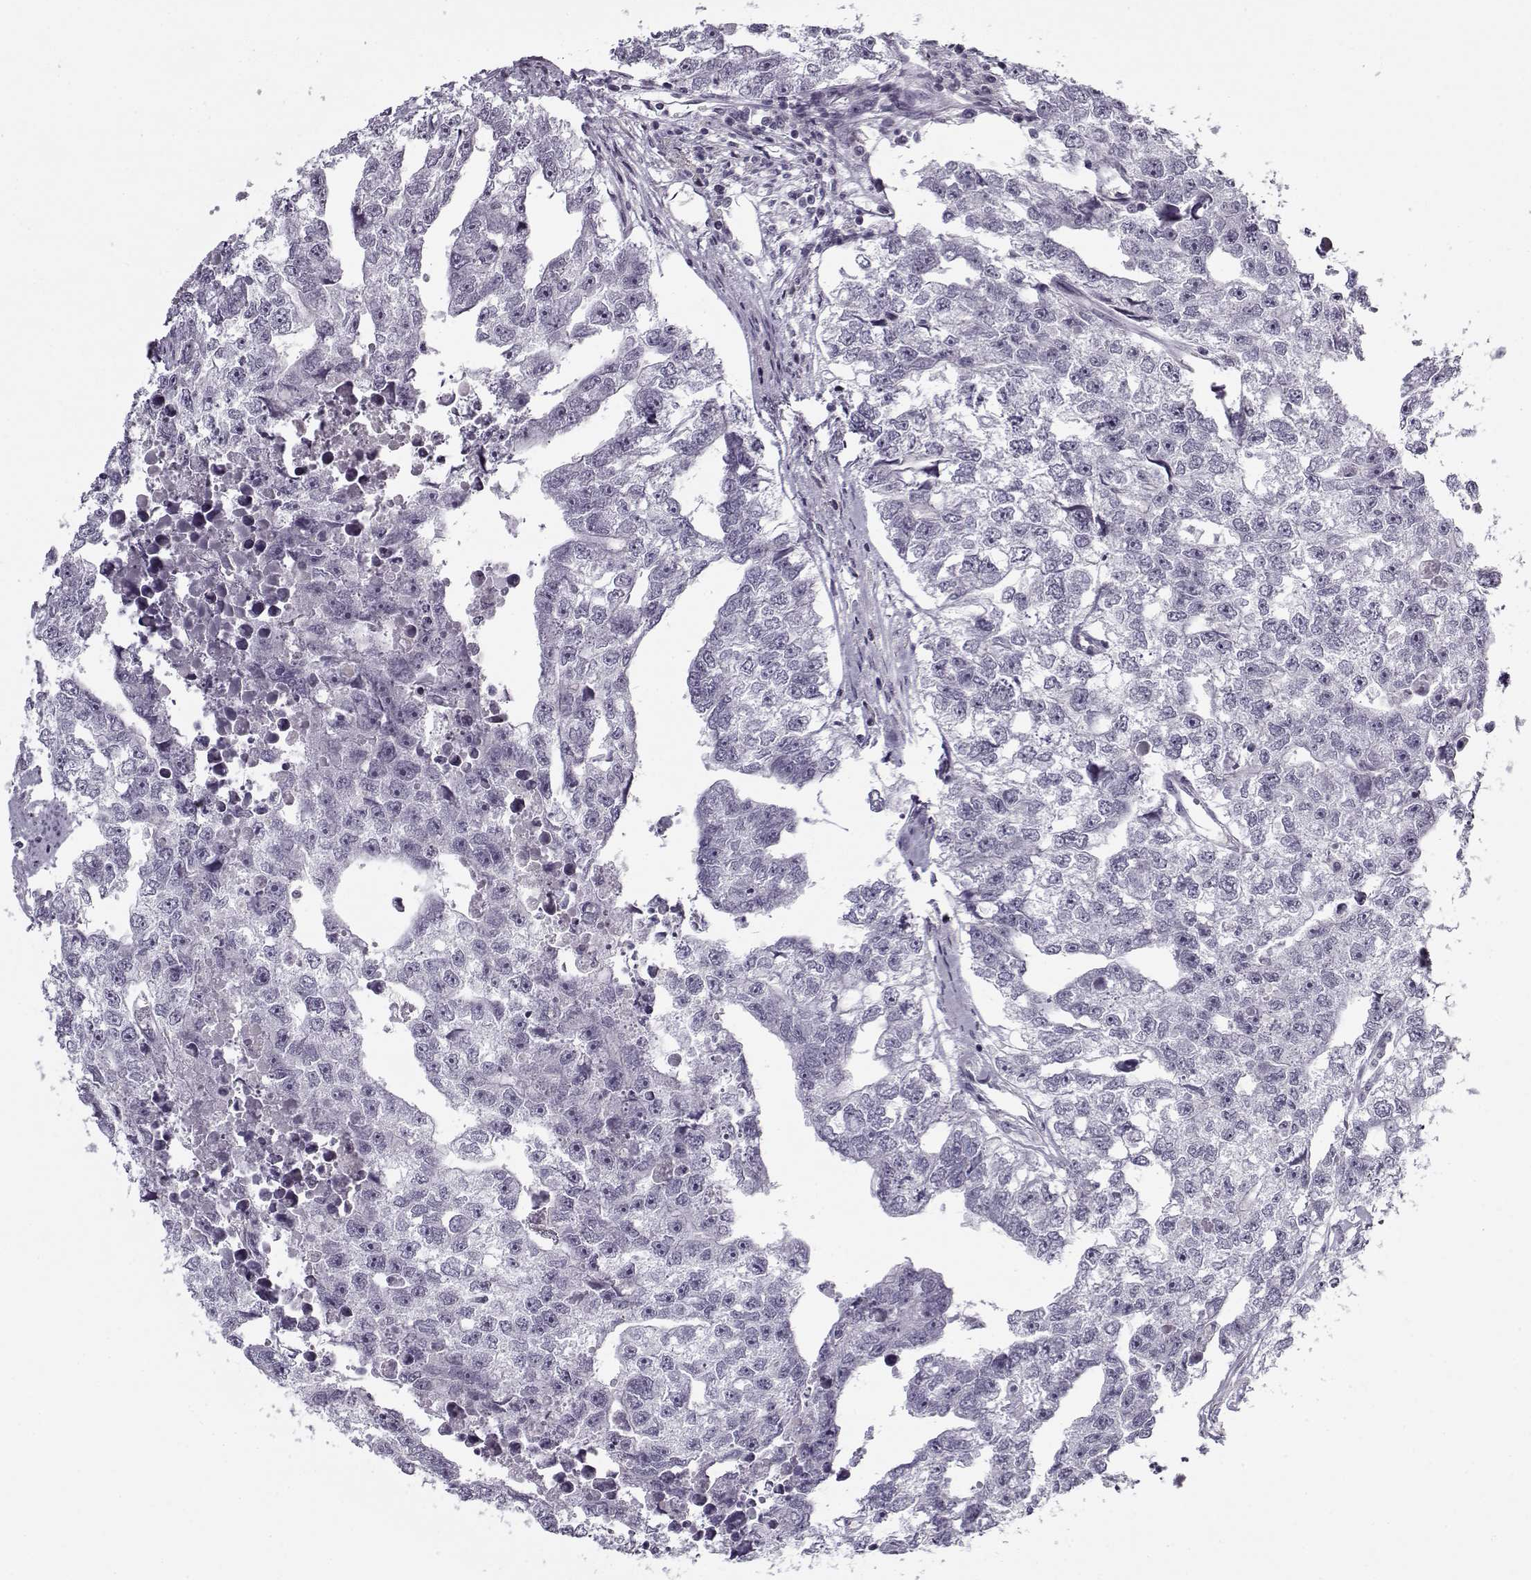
{"staining": {"intensity": "negative", "quantity": "none", "location": "none"}, "tissue": "testis cancer", "cell_type": "Tumor cells", "image_type": "cancer", "snomed": [{"axis": "morphology", "description": "Carcinoma, Embryonal, NOS"}, {"axis": "morphology", "description": "Teratoma, malignant, NOS"}, {"axis": "topography", "description": "Testis"}], "caption": "There is no significant expression in tumor cells of teratoma (malignant) (testis).", "gene": "SNCA", "patient": {"sex": "male", "age": 44}}